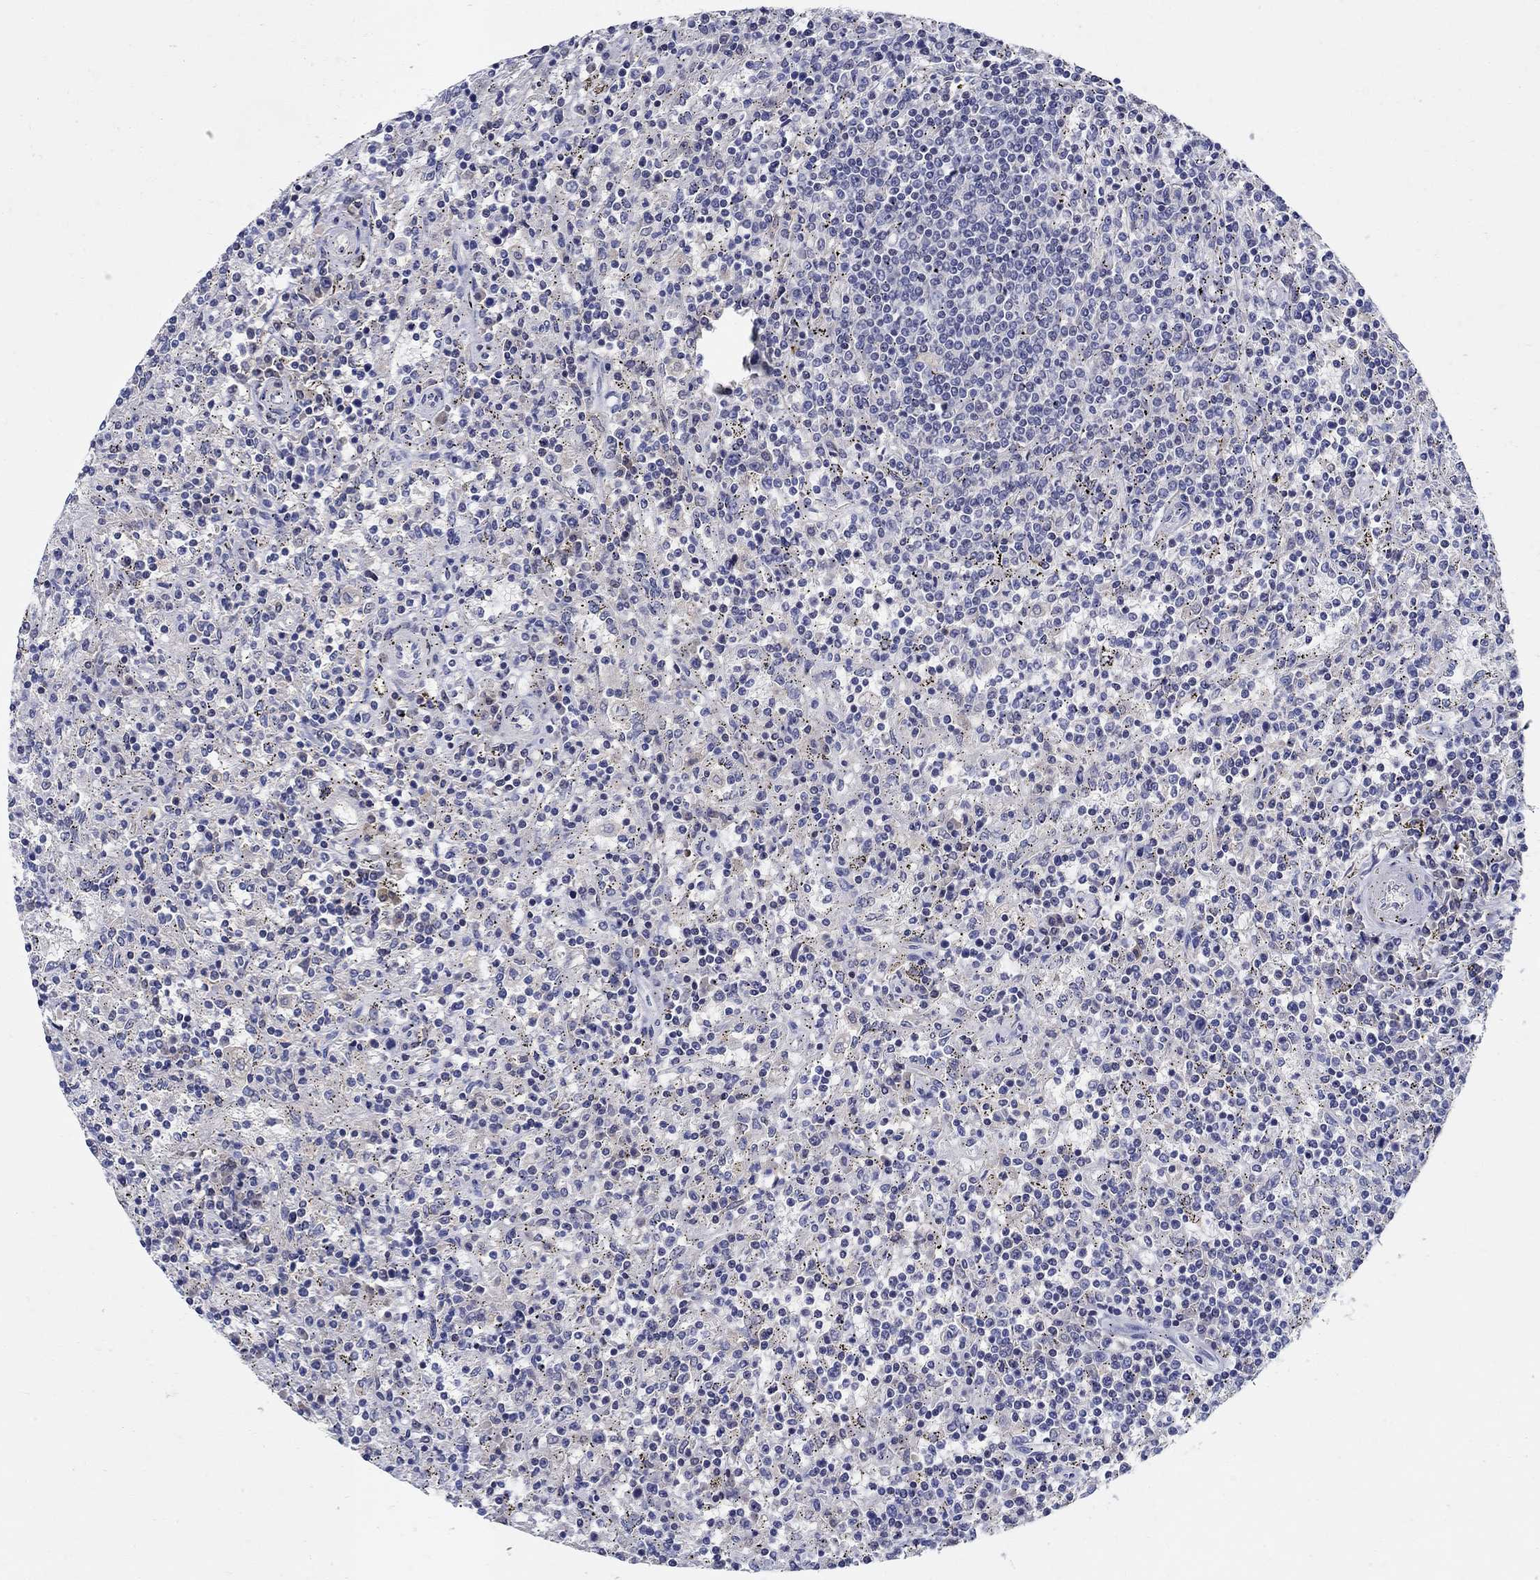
{"staining": {"intensity": "negative", "quantity": "none", "location": "none"}, "tissue": "lymphoma", "cell_type": "Tumor cells", "image_type": "cancer", "snomed": [{"axis": "morphology", "description": "Malignant lymphoma, non-Hodgkin's type, Low grade"}, {"axis": "topography", "description": "Spleen"}], "caption": "Tumor cells show no significant positivity in lymphoma.", "gene": "CRYGD", "patient": {"sex": "male", "age": 62}}